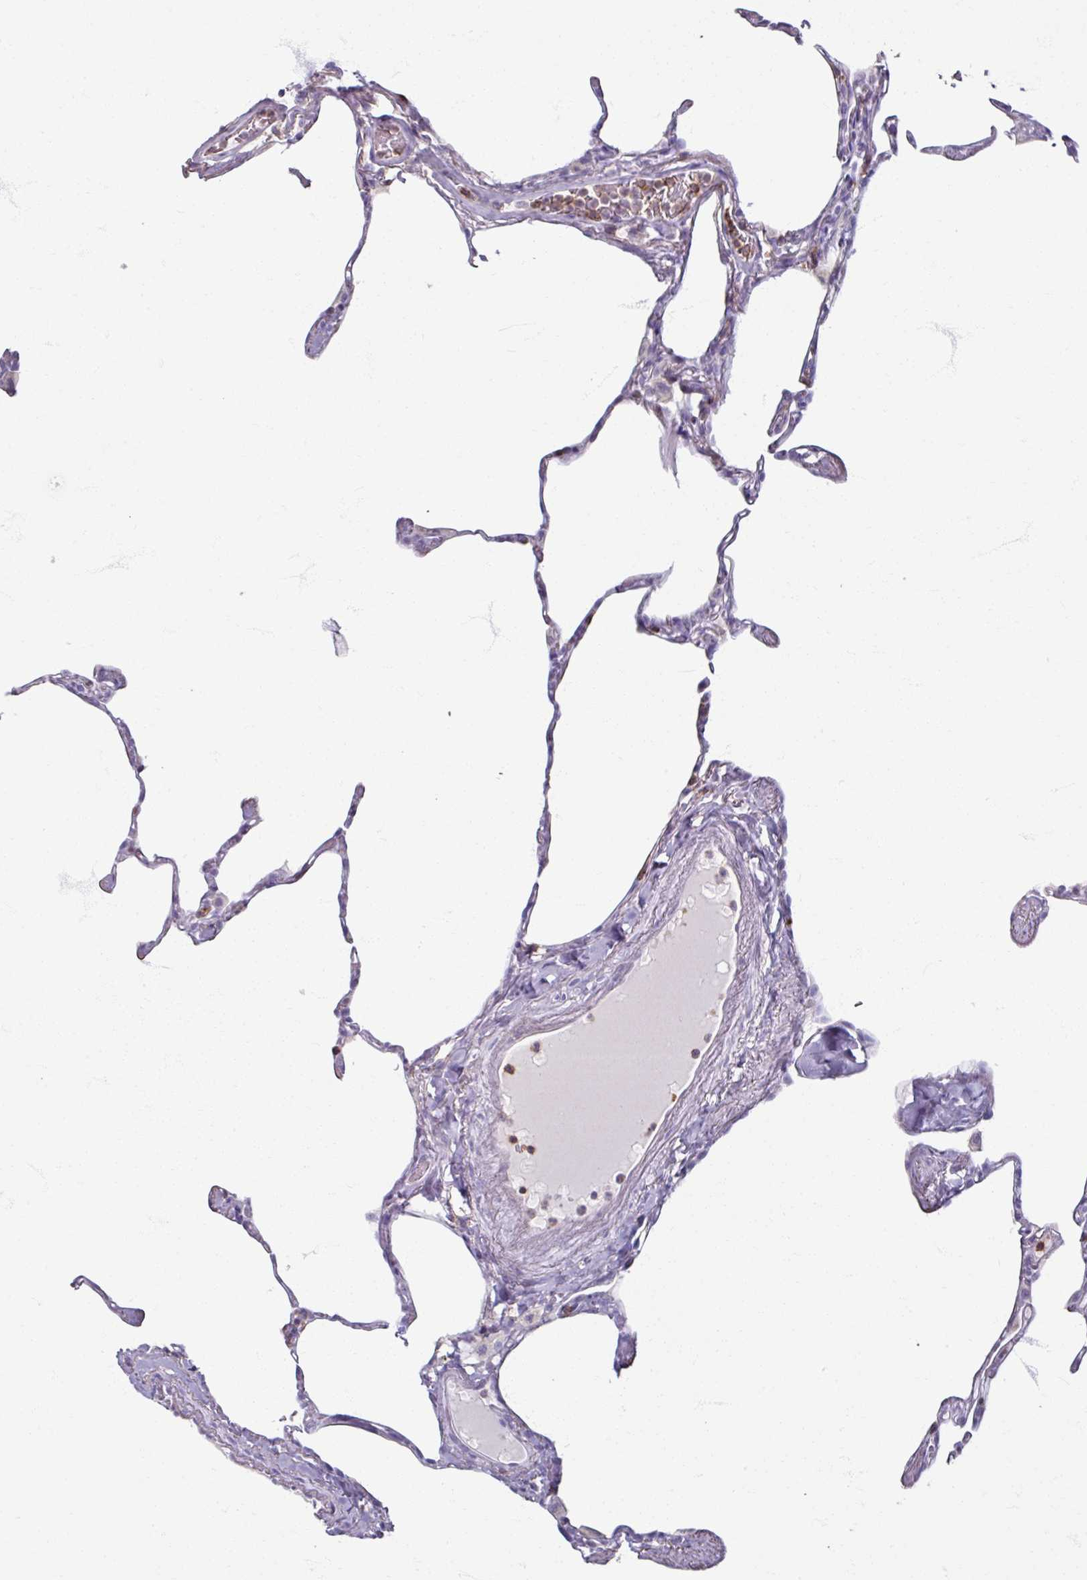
{"staining": {"intensity": "negative", "quantity": "none", "location": "none"}, "tissue": "lung", "cell_type": "Alveolar cells", "image_type": "normal", "snomed": [{"axis": "morphology", "description": "Normal tissue, NOS"}, {"axis": "topography", "description": "Lung"}], "caption": "High power microscopy histopathology image of an IHC micrograph of benign lung, revealing no significant expression in alveolar cells.", "gene": "PTPRC", "patient": {"sex": "male", "age": 65}}